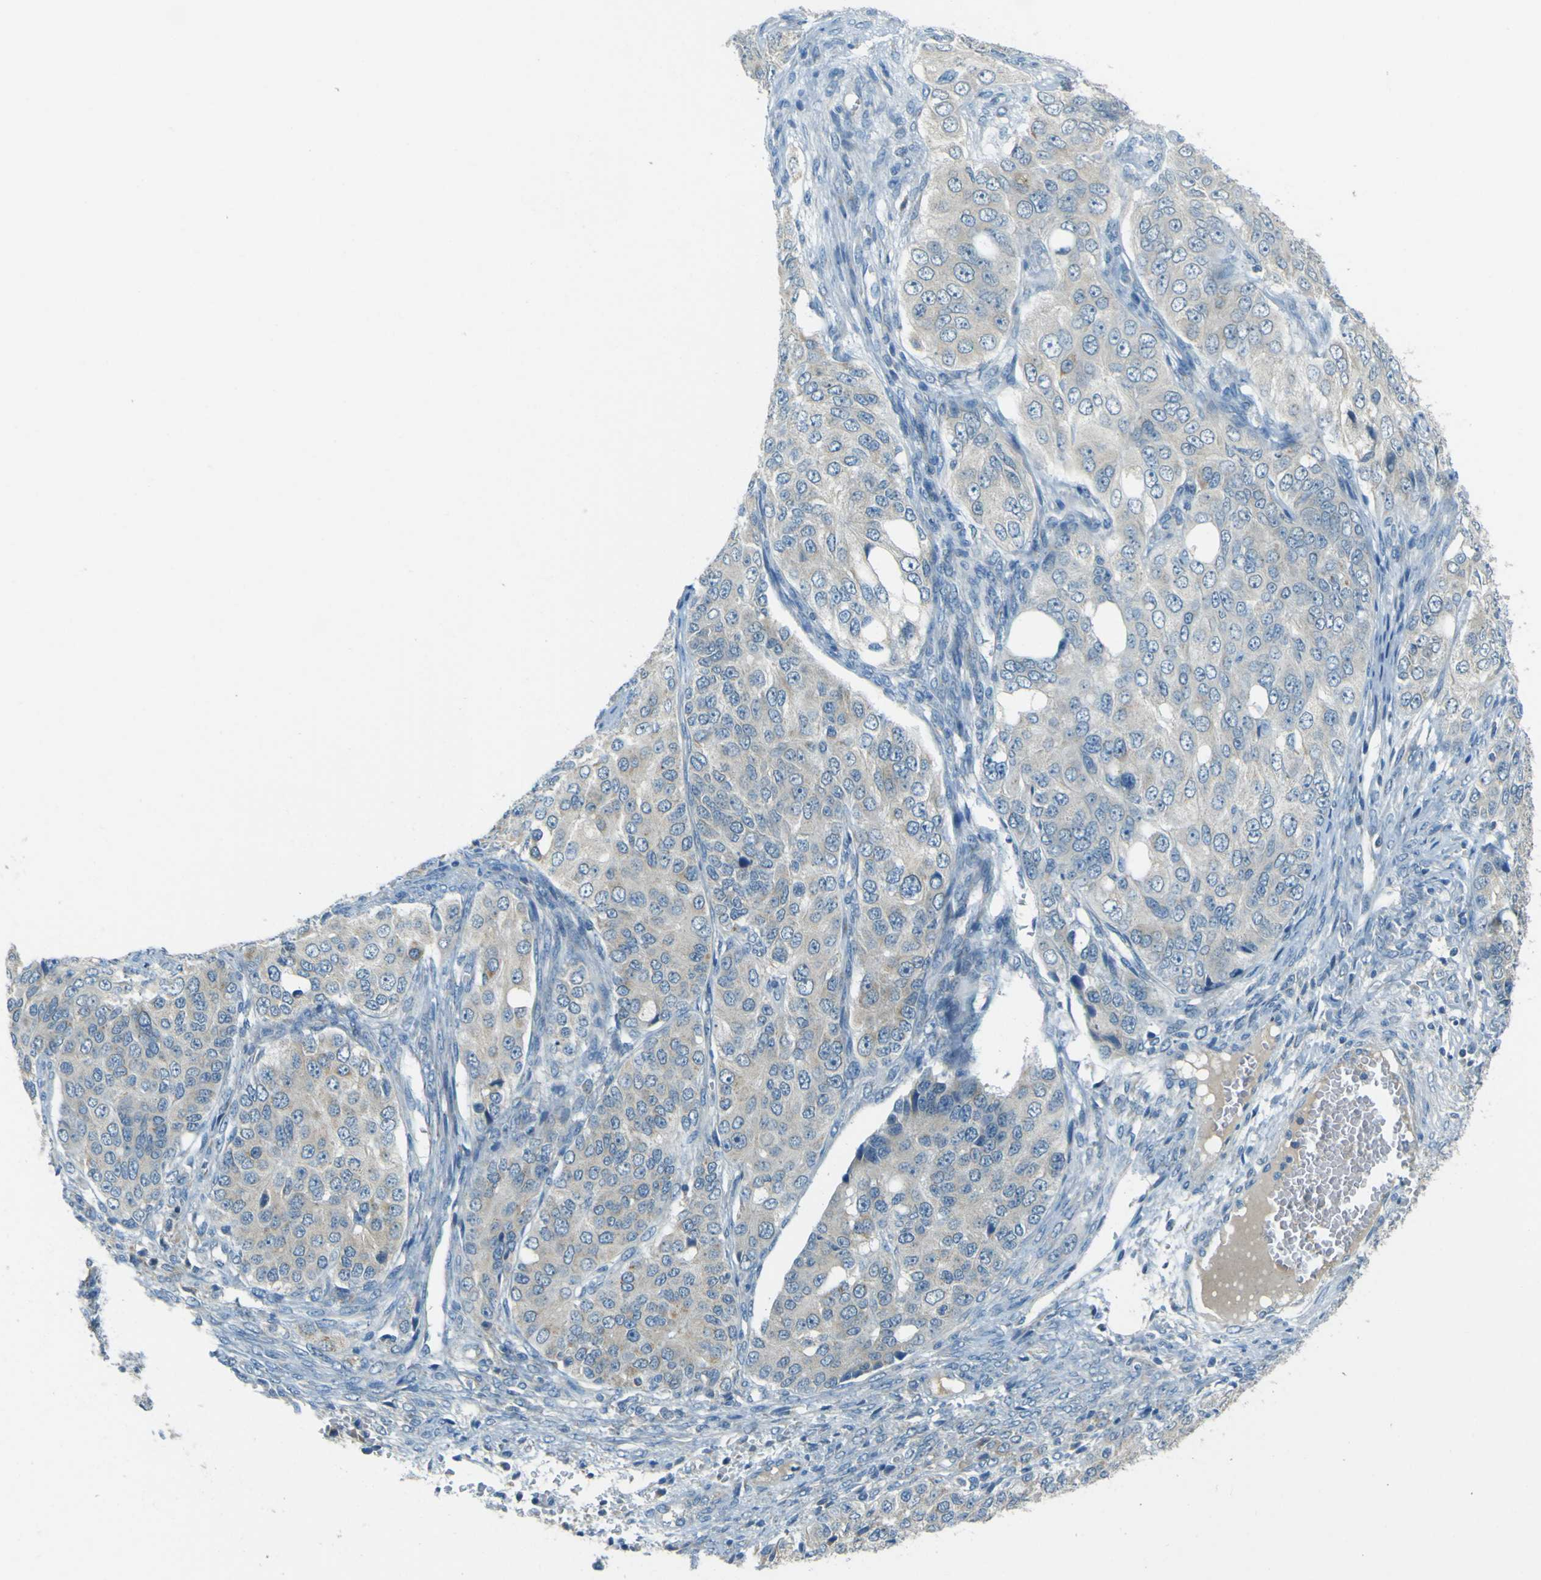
{"staining": {"intensity": "negative", "quantity": "none", "location": "none"}, "tissue": "ovarian cancer", "cell_type": "Tumor cells", "image_type": "cancer", "snomed": [{"axis": "morphology", "description": "Carcinoma, endometroid"}, {"axis": "topography", "description": "Ovary"}], "caption": "Immunohistochemistry of ovarian cancer (endometroid carcinoma) reveals no staining in tumor cells.", "gene": "FKTN", "patient": {"sex": "female", "age": 51}}